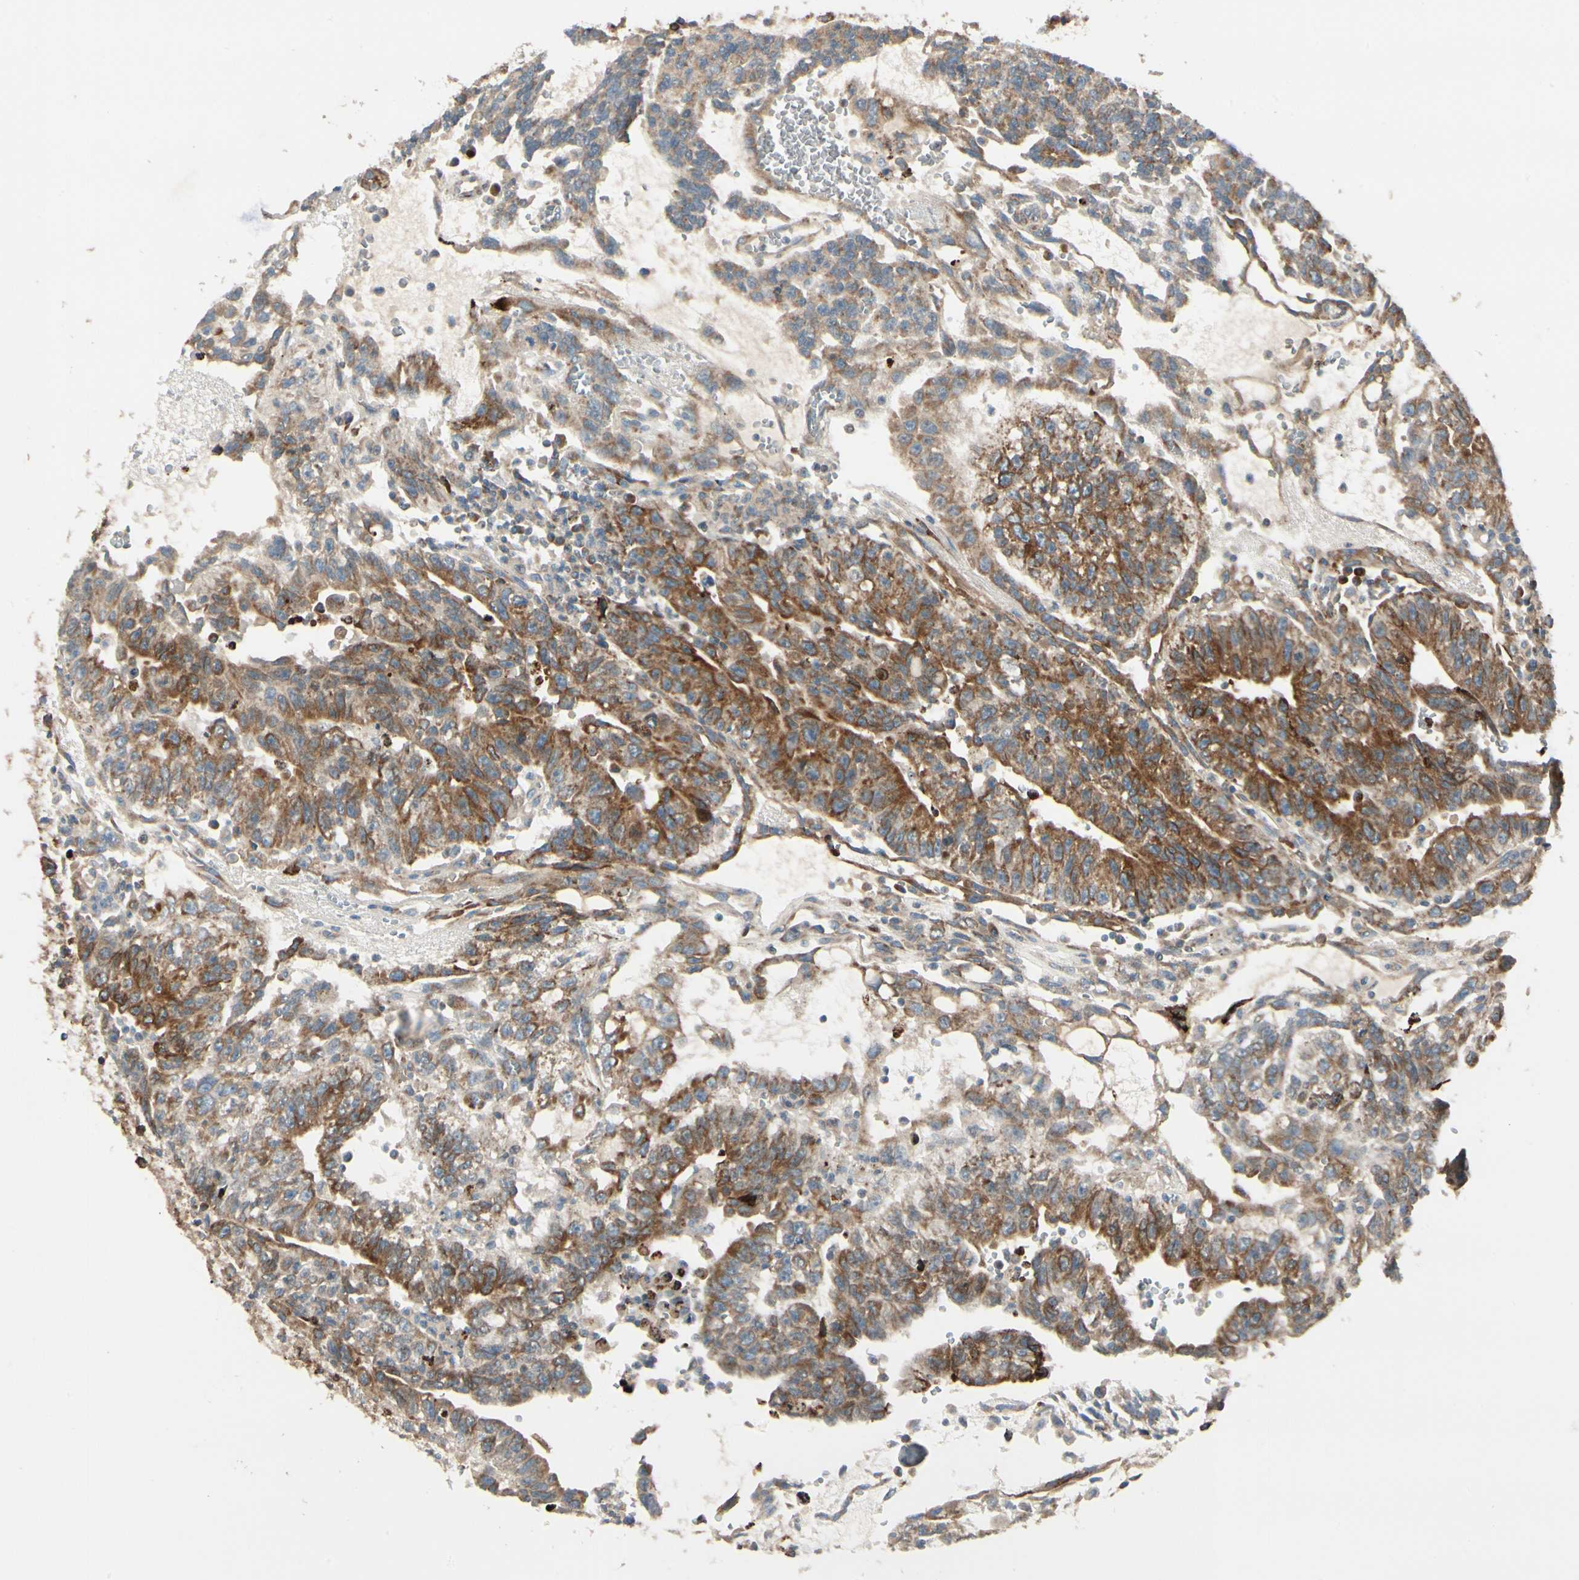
{"staining": {"intensity": "moderate", "quantity": ">75%", "location": "cytoplasmic/membranous"}, "tissue": "testis cancer", "cell_type": "Tumor cells", "image_type": "cancer", "snomed": [{"axis": "morphology", "description": "Seminoma, NOS"}, {"axis": "morphology", "description": "Carcinoma, Embryonal, NOS"}, {"axis": "topography", "description": "Testis"}], "caption": "Immunohistochemical staining of human testis embryonal carcinoma reveals medium levels of moderate cytoplasmic/membranous staining in approximately >75% of tumor cells.", "gene": "MRPL9", "patient": {"sex": "male", "age": 52}}